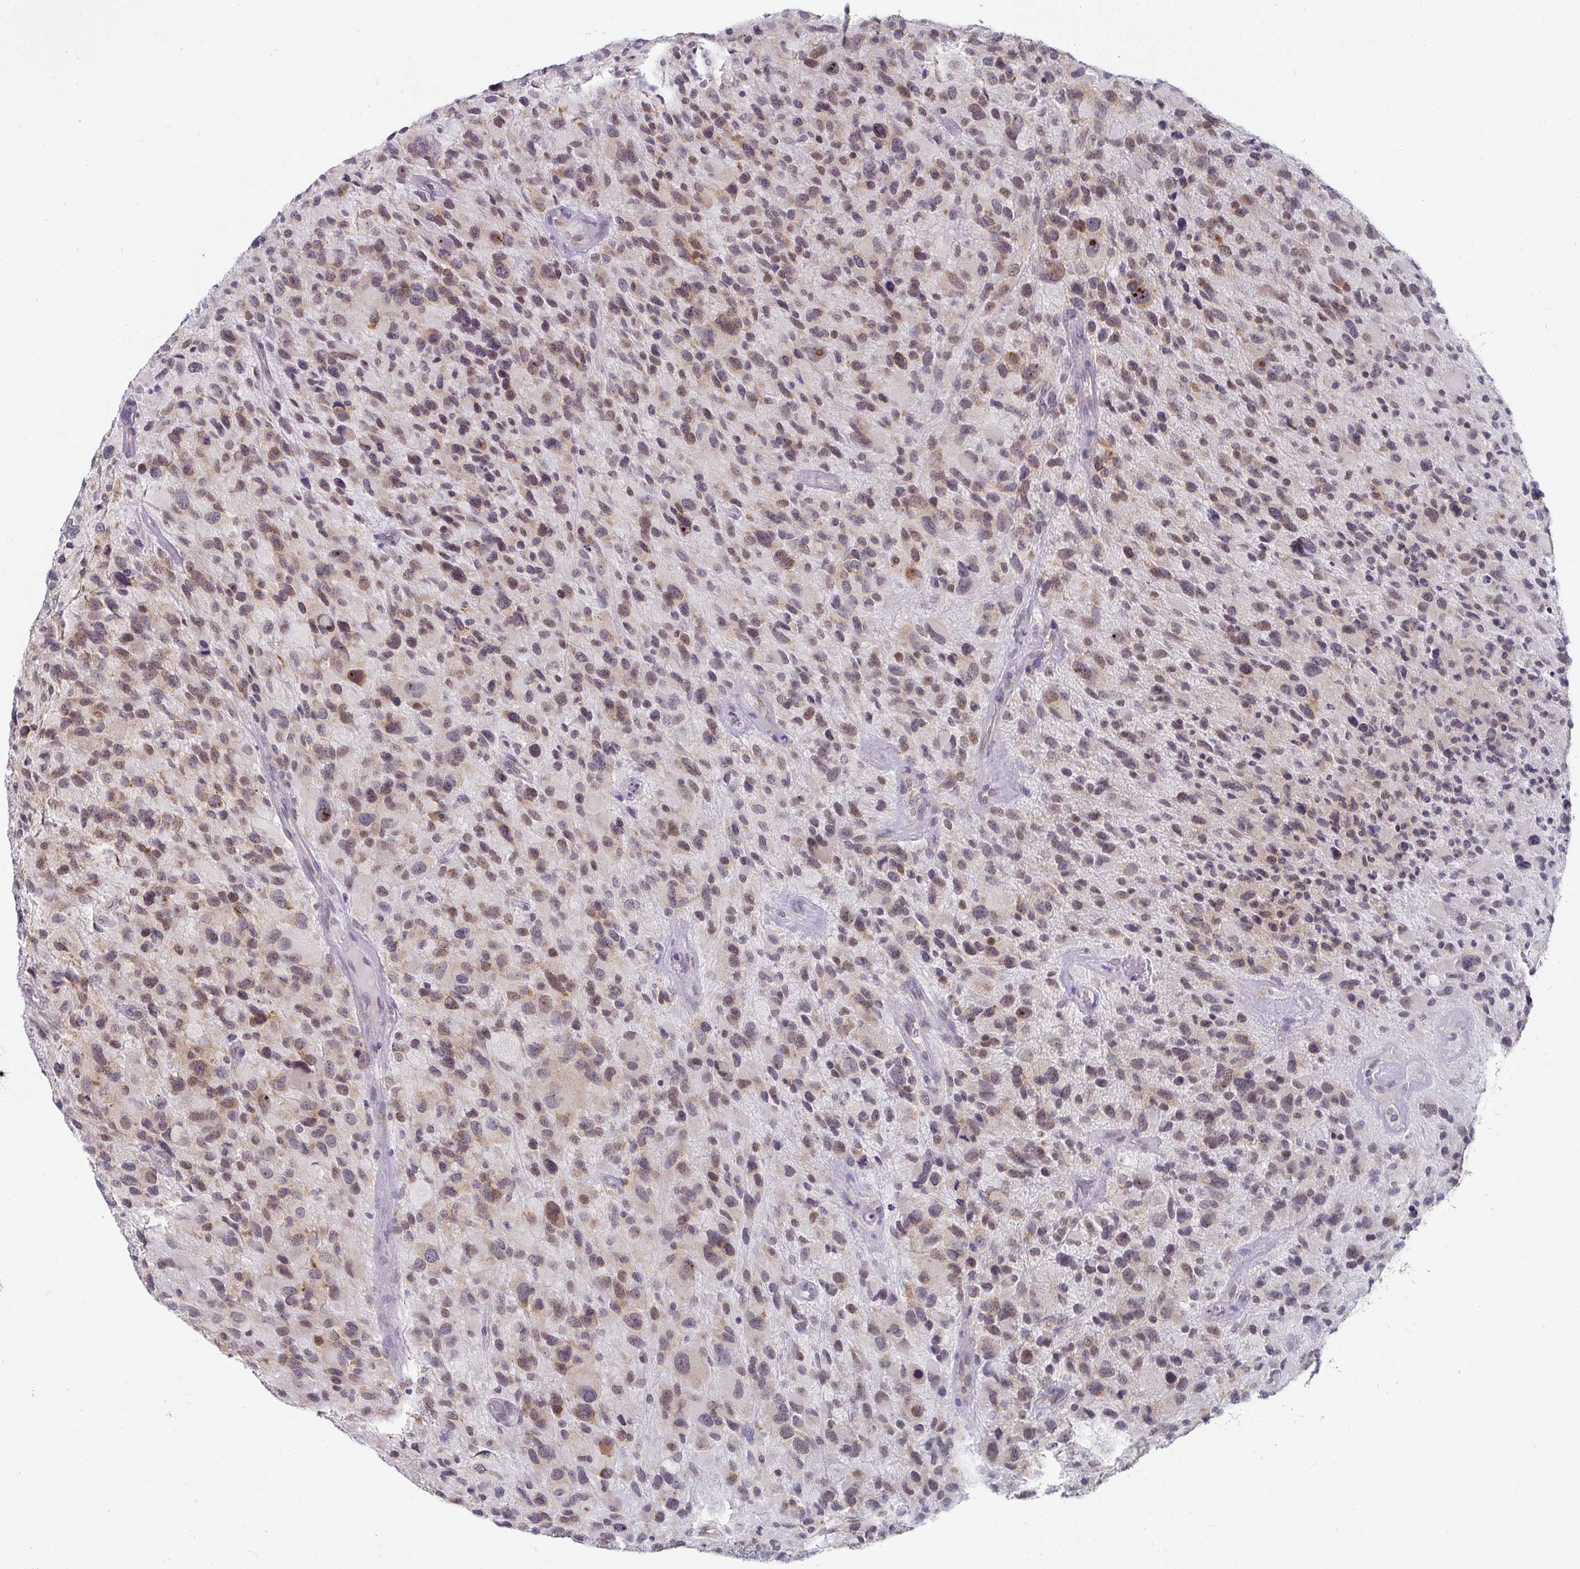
{"staining": {"intensity": "moderate", "quantity": "25%-75%", "location": "nuclear"}, "tissue": "glioma", "cell_type": "Tumor cells", "image_type": "cancer", "snomed": [{"axis": "morphology", "description": "Glioma, malignant, High grade"}, {"axis": "topography", "description": "Brain"}], "caption": "Approximately 25%-75% of tumor cells in human glioma display moderate nuclear protein staining as visualized by brown immunohistochemical staining.", "gene": "SYNCRIP", "patient": {"sex": "female", "age": 67}}